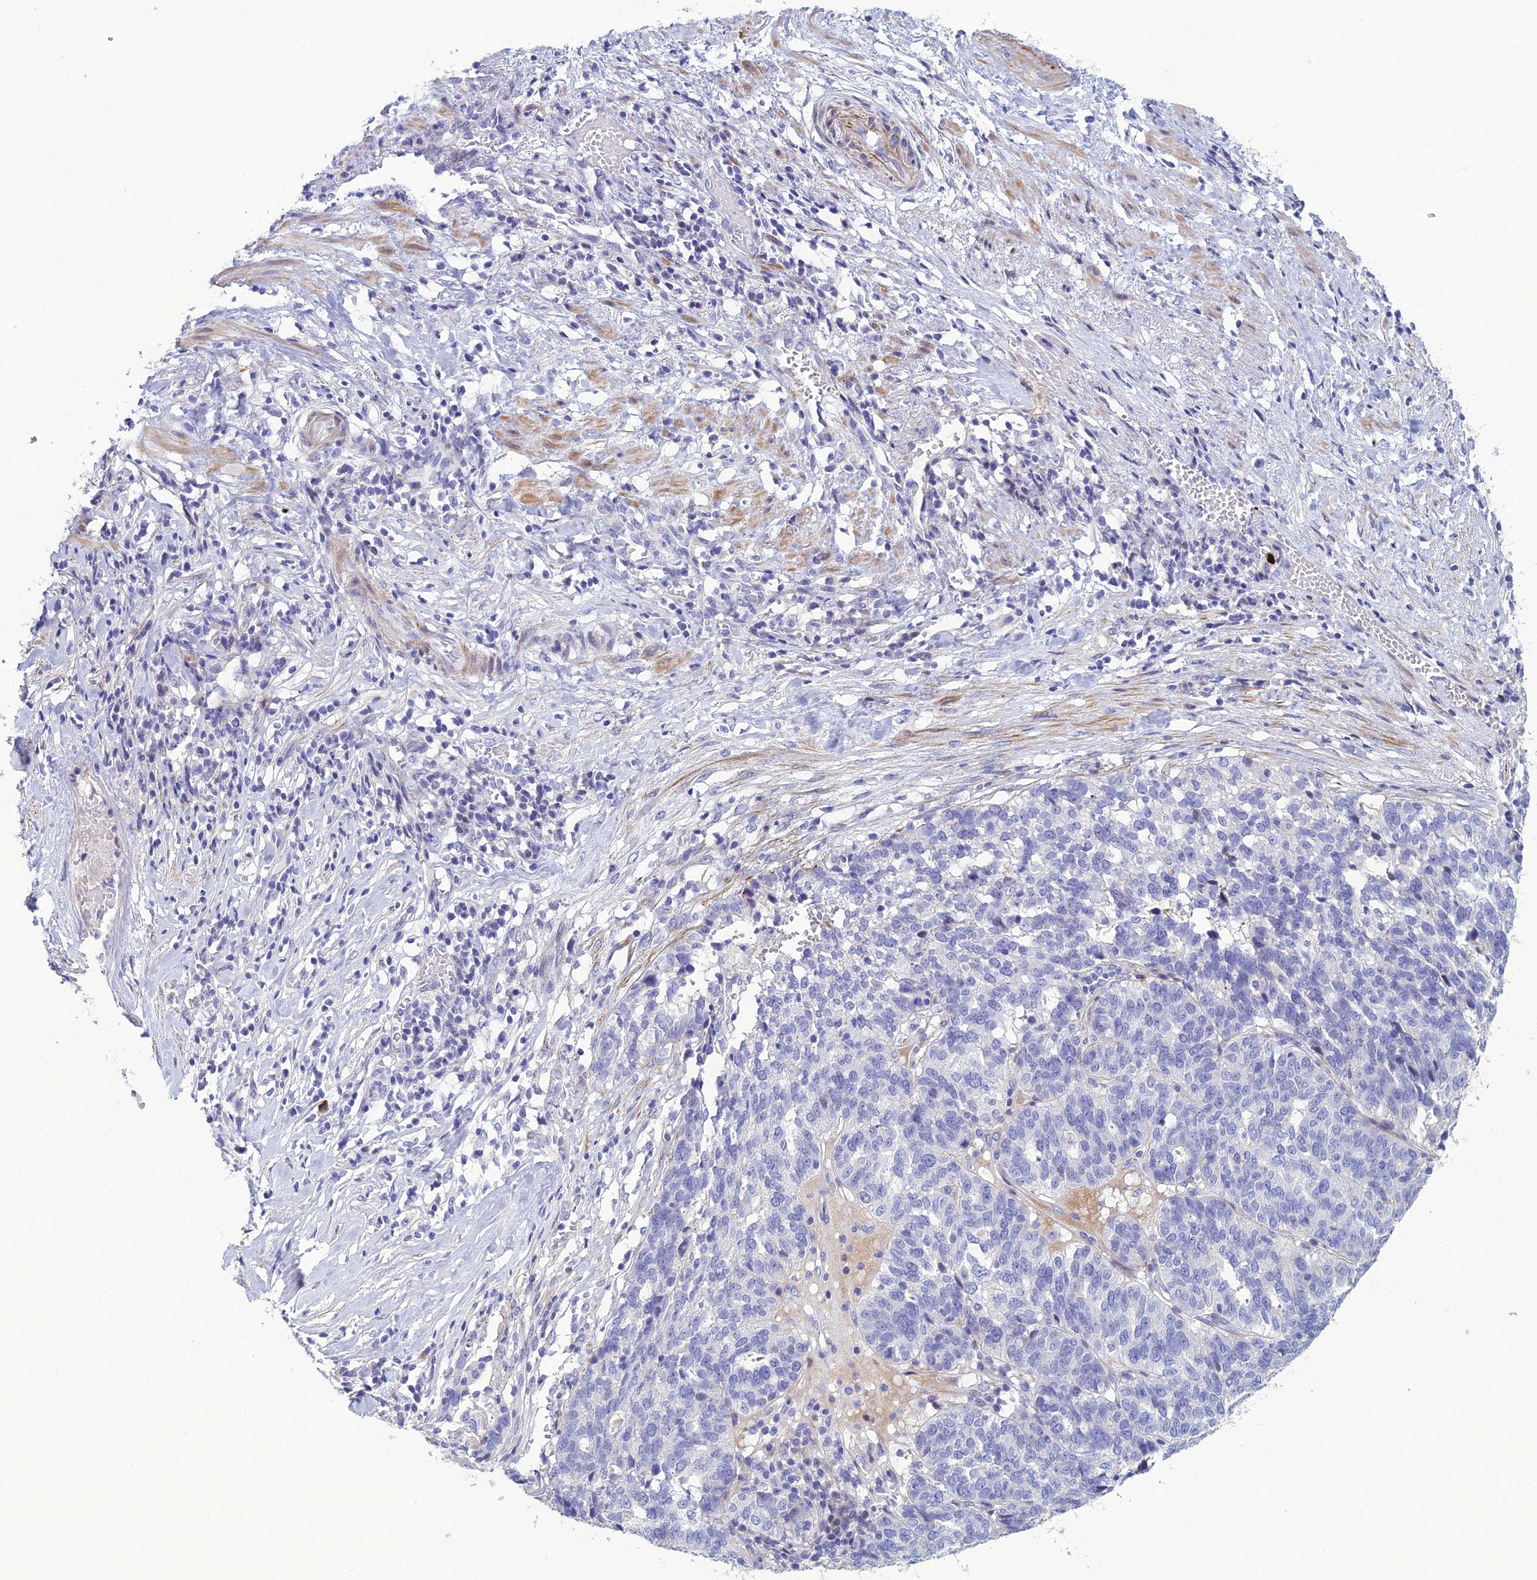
{"staining": {"intensity": "negative", "quantity": "none", "location": "none"}, "tissue": "ovarian cancer", "cell_type": "Tumor cells", "image_type": "cancer", "snomed": [{"axis": "morphology", "description": "Cystadenocarcinoma, serous, NOS"}, {"axis": "topography", "description": "Ovary"}], "caption": "This is an immunohistochemistry micrograph of serous cystadenocarcinoma (ovarian). There is no positivity in tumor cells.", "gene": "OR56B1", "patient": {"sex": "female", "age": 59}}